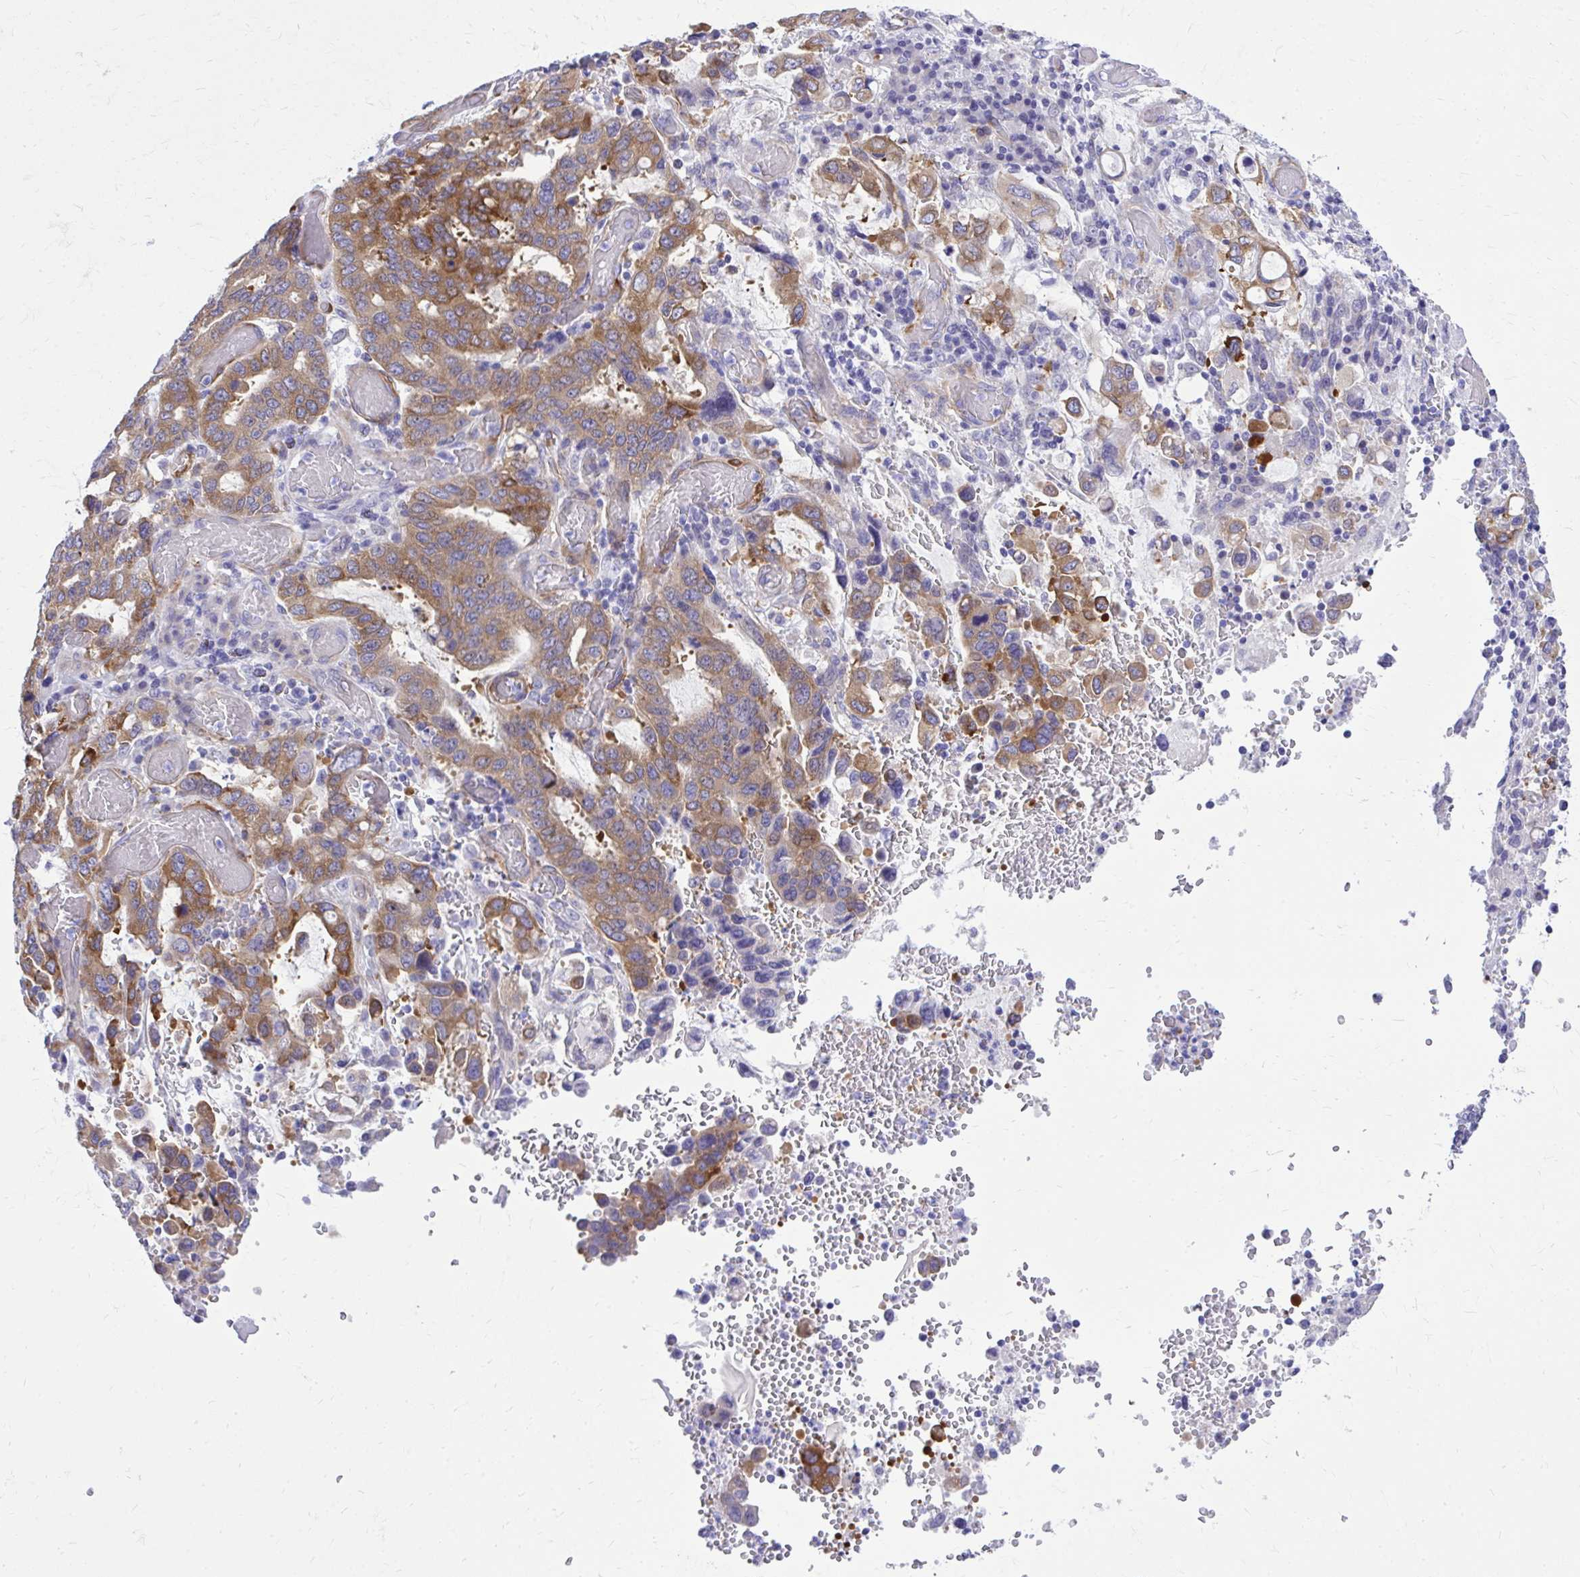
{"staining": {"intensity": "moderate", "quantity": ">75%", "location": "cytoplasmic/membranous"}, "tissue": "stomach cancer", "cell_type": "Tumor cells", "image_type": "cancer", "snomed": [{"axis": "morphology", "description": "Adenocarcinoma, NOS"}, {"axis": "topography", "description": "Stomach, upper"}, {"axis": "topography", "description": "Stomach"}], "caption": "Stomach adenocarcinoma stained with a protein marker shows moderate staining in tumor cells.", "gene": "EPB41L1", "patient": {"sex": "male", "age": 62}}